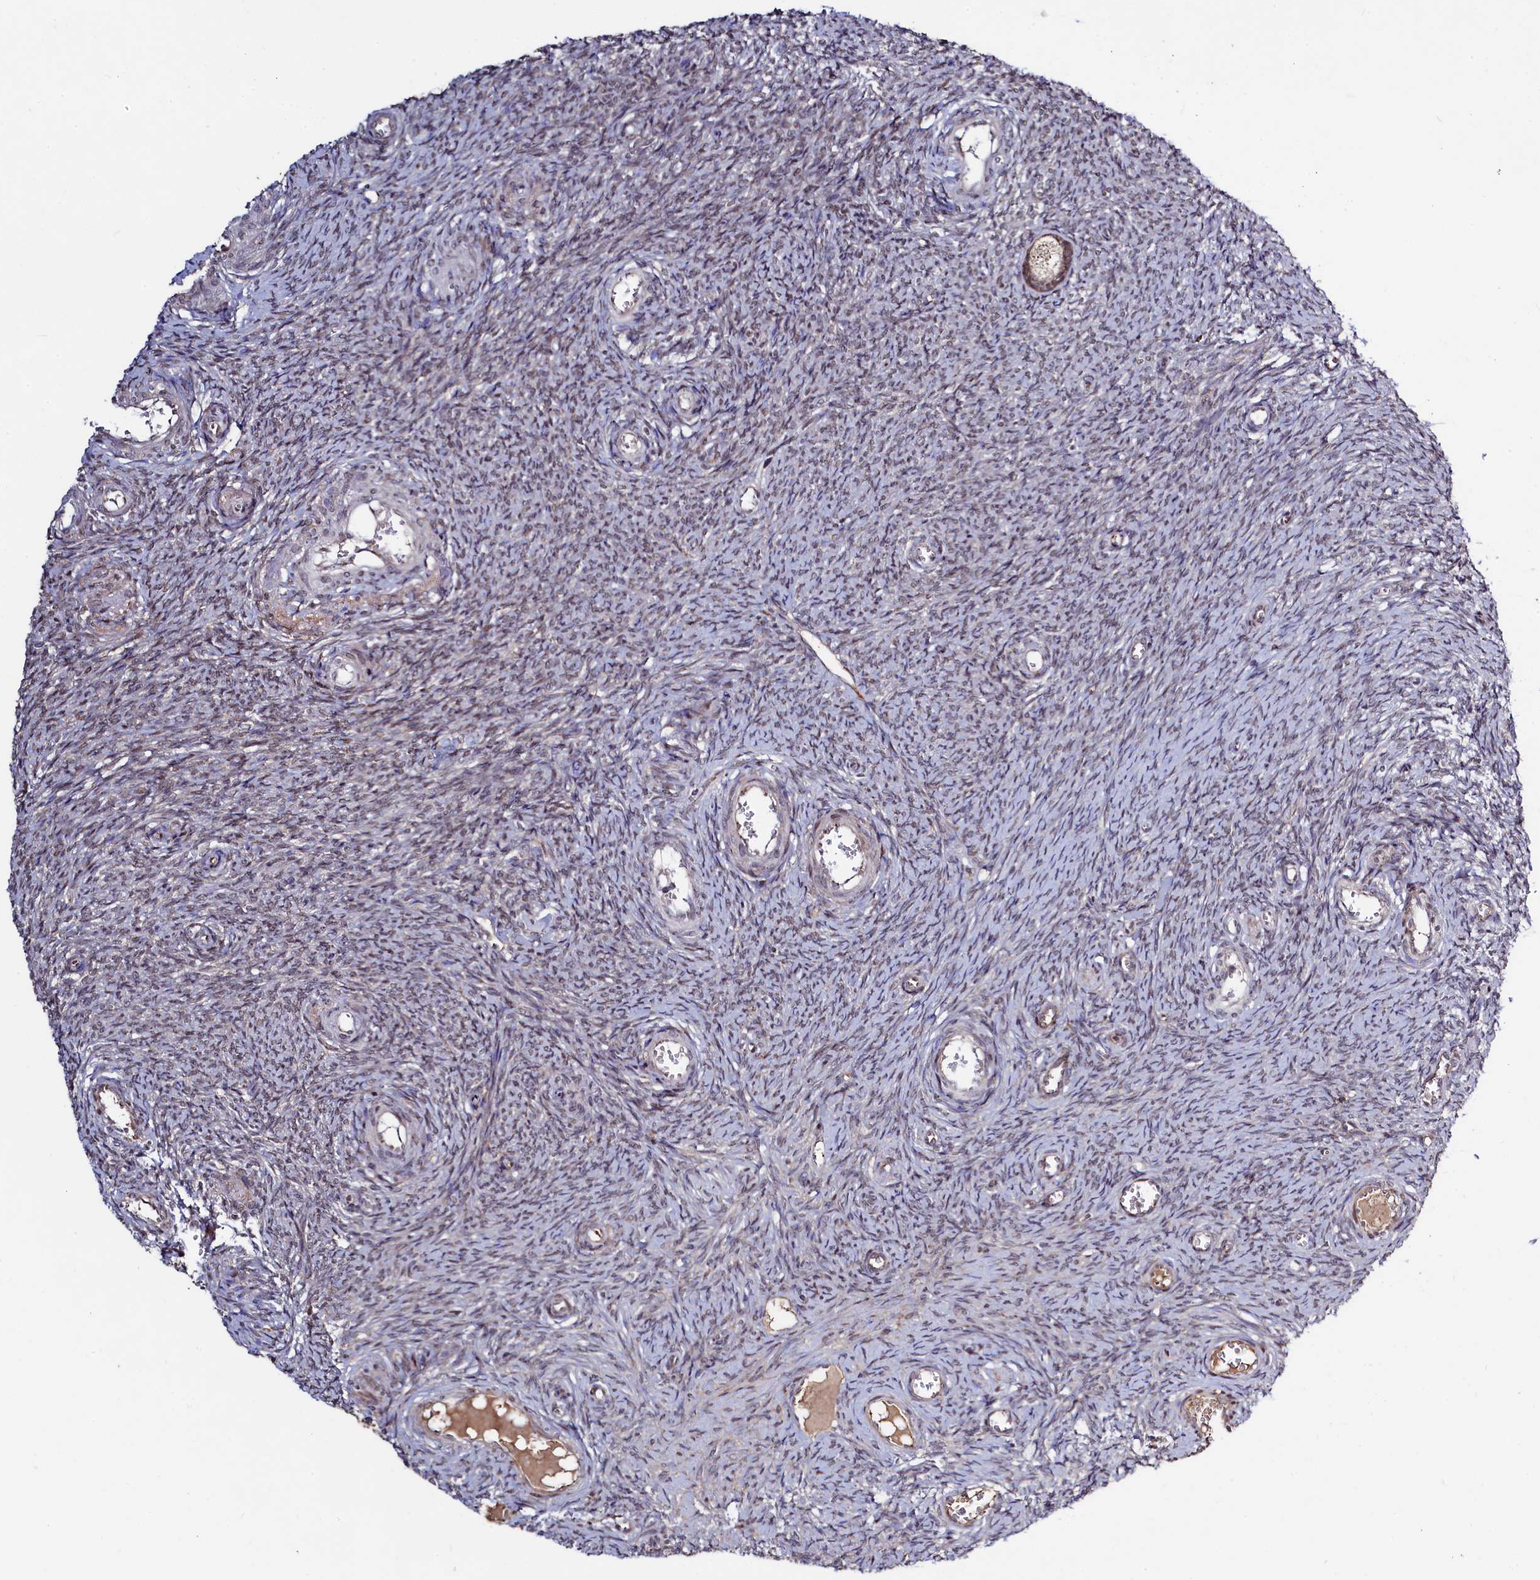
{"staining": {"intensity": "negative", "quantity": "none", "location": "none"}, "tissue": "ovary", "cell_type": "Ovarian stroma cells", "image_type": "normal", "snomed": [{"axis": "morphology", "description": "Normal tissue, NOS"}, {"axis": "topography", "description": "Ovary"}], "caption": "IHC photomicrograph of benign ovary: ovary stained with DAB shows no significant protein staining in ovarian stroma cells.", "gene": "SEC24C", "patient": {"sex": "female", "age": 44}}